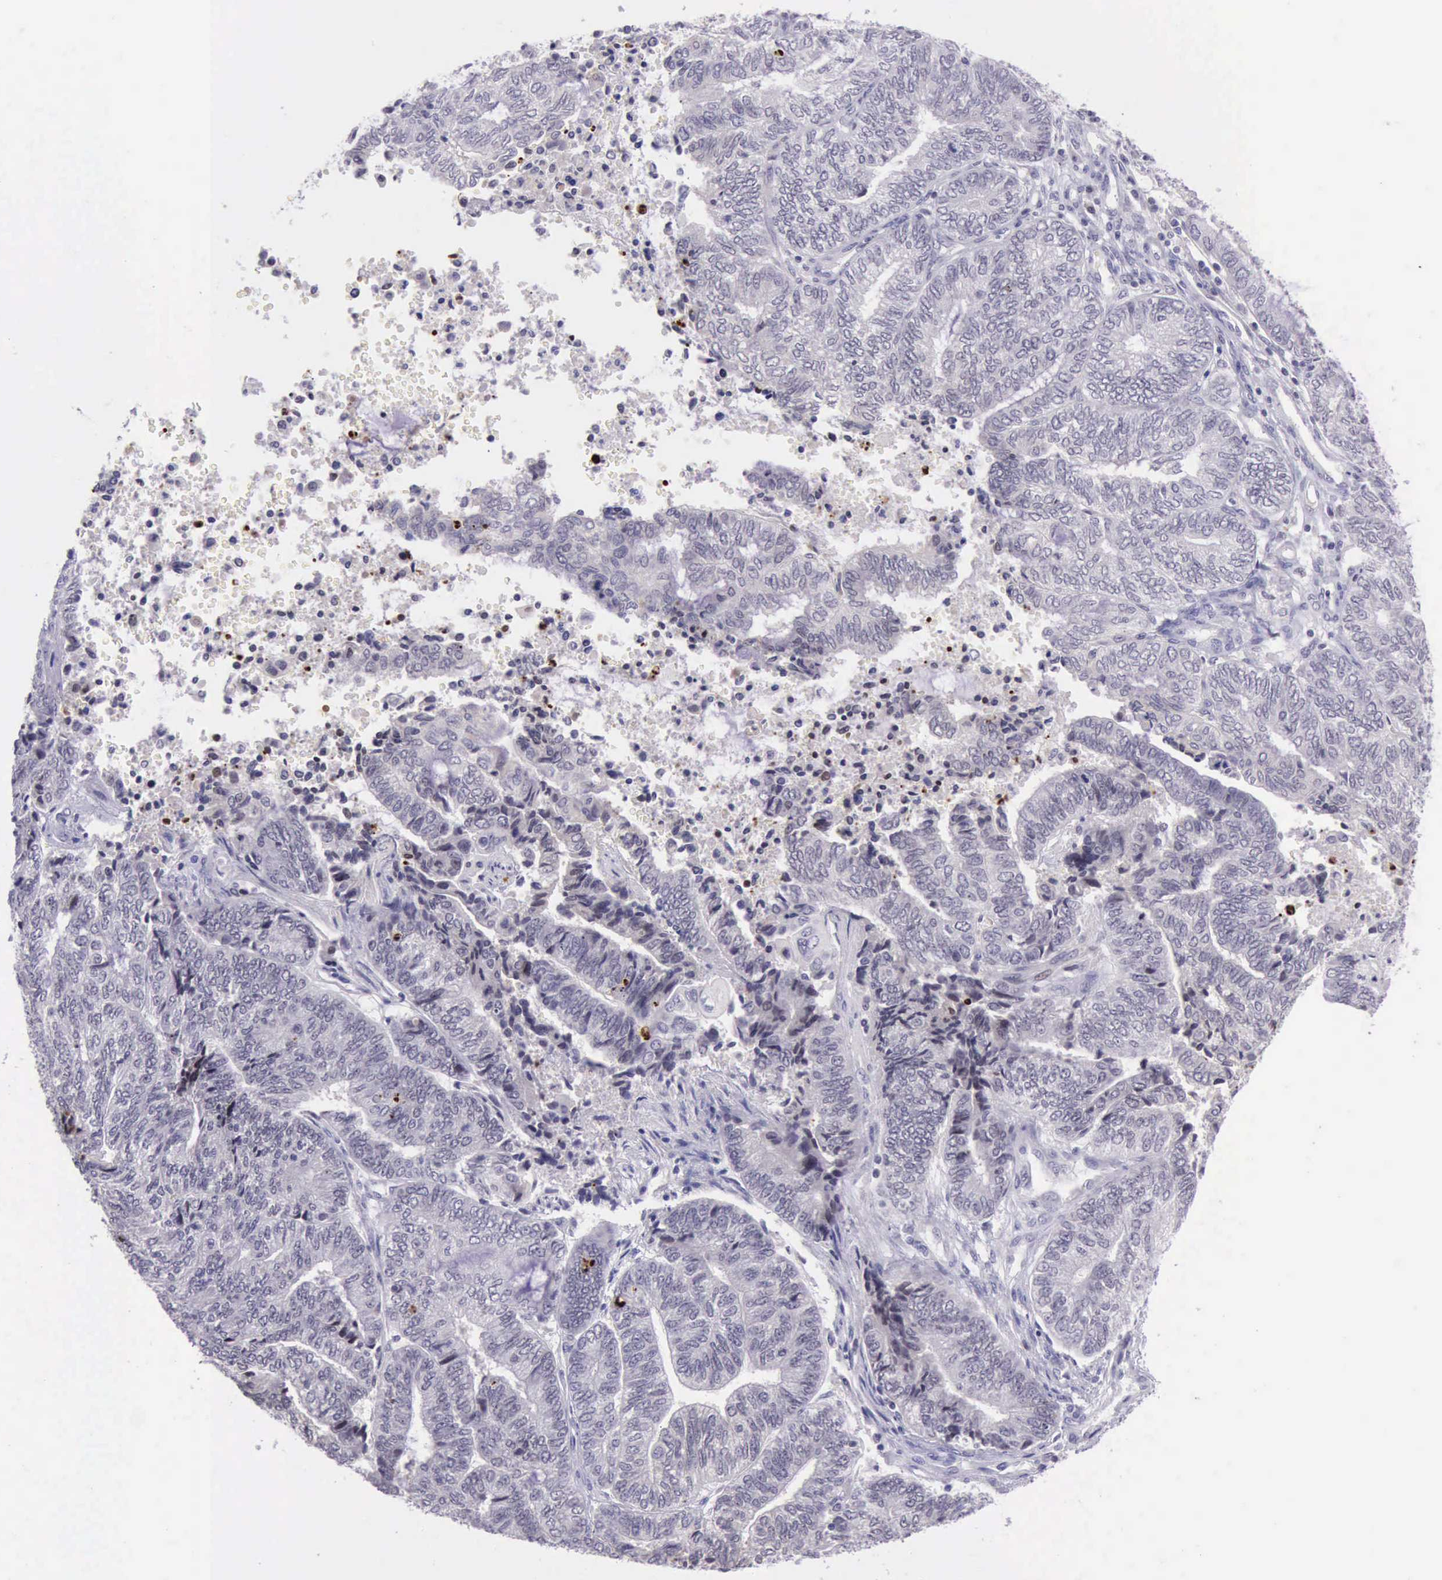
{"staining": {"intensity": "strong", "quantity": "<25%", "location": "nuclear"}, "tissue": "endometrial cancer", "cell_type": "Tumor cells", "image_type": "cancer", "snomed": [{"axis": "morphology", "description": "Adenocarcinoma, NOS"}, {"axis": "topography", "description": "Uterus"}, {"axis": "topography", "description": "Endometrium"}], "caption": "Immunohistochemical staining of endometrial cancer displays strong nuclear protein expression in about <25% of tumor cells.", "gene": "PARP1", "patient": {"sex": "female", "age": 70}}